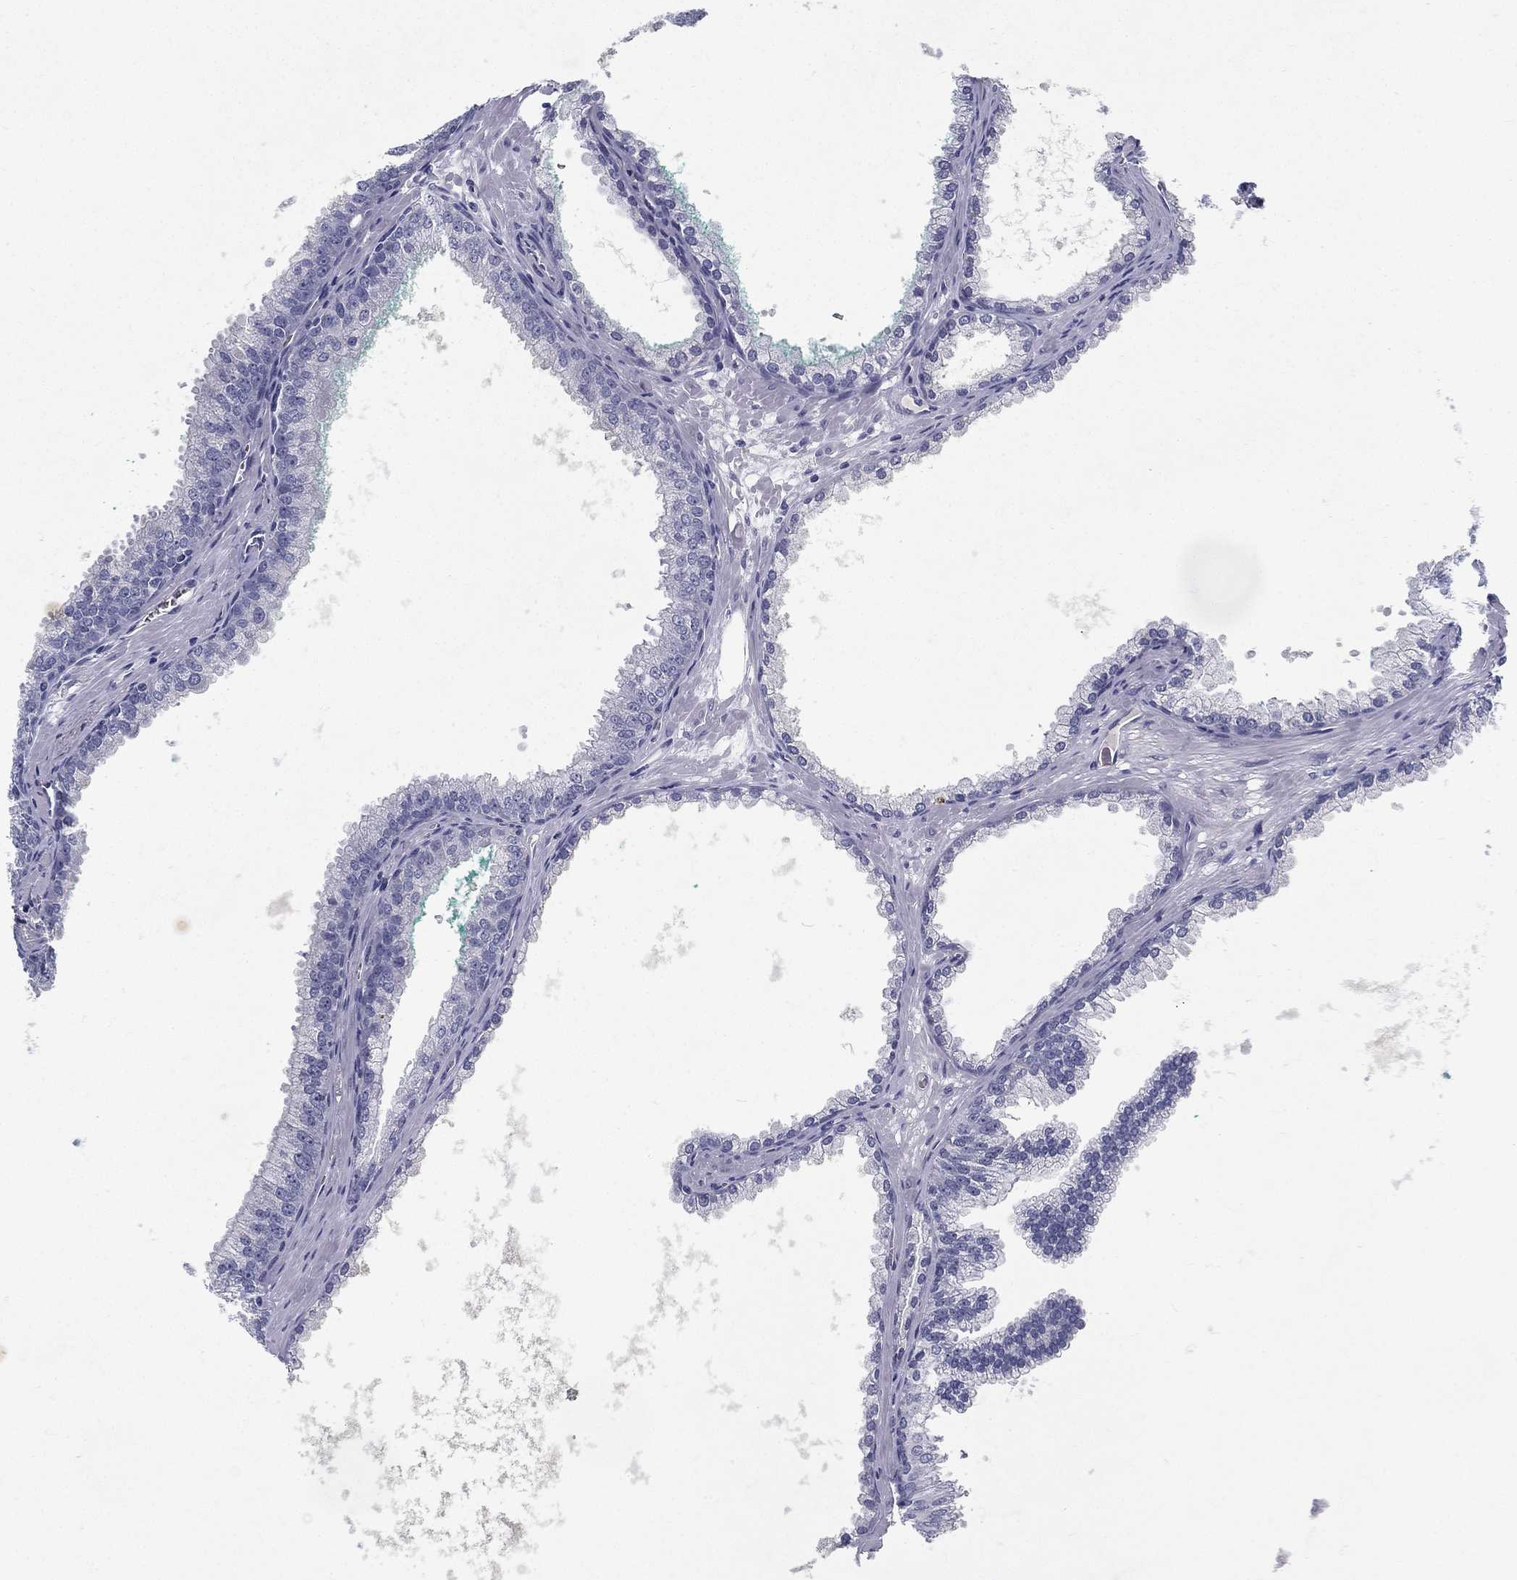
{"staining": {"intensity": "negative", "quantity": "none", "location": "none"}, "tissue": "prostate cancer", "cell_type": "Tumor cells", "image_type": "cancer", "snomed": [{"axis": "morphology", "description": "Adenocarcinoma, NOS"}, {"axis": "topography", "description": "Prostate"}], "caption": "A micrograph of human prostate adenocarcinoma is negative for staining in tumor cells.", "gene": "RGS13", "patient": {"sex": "male", "age": 67}}